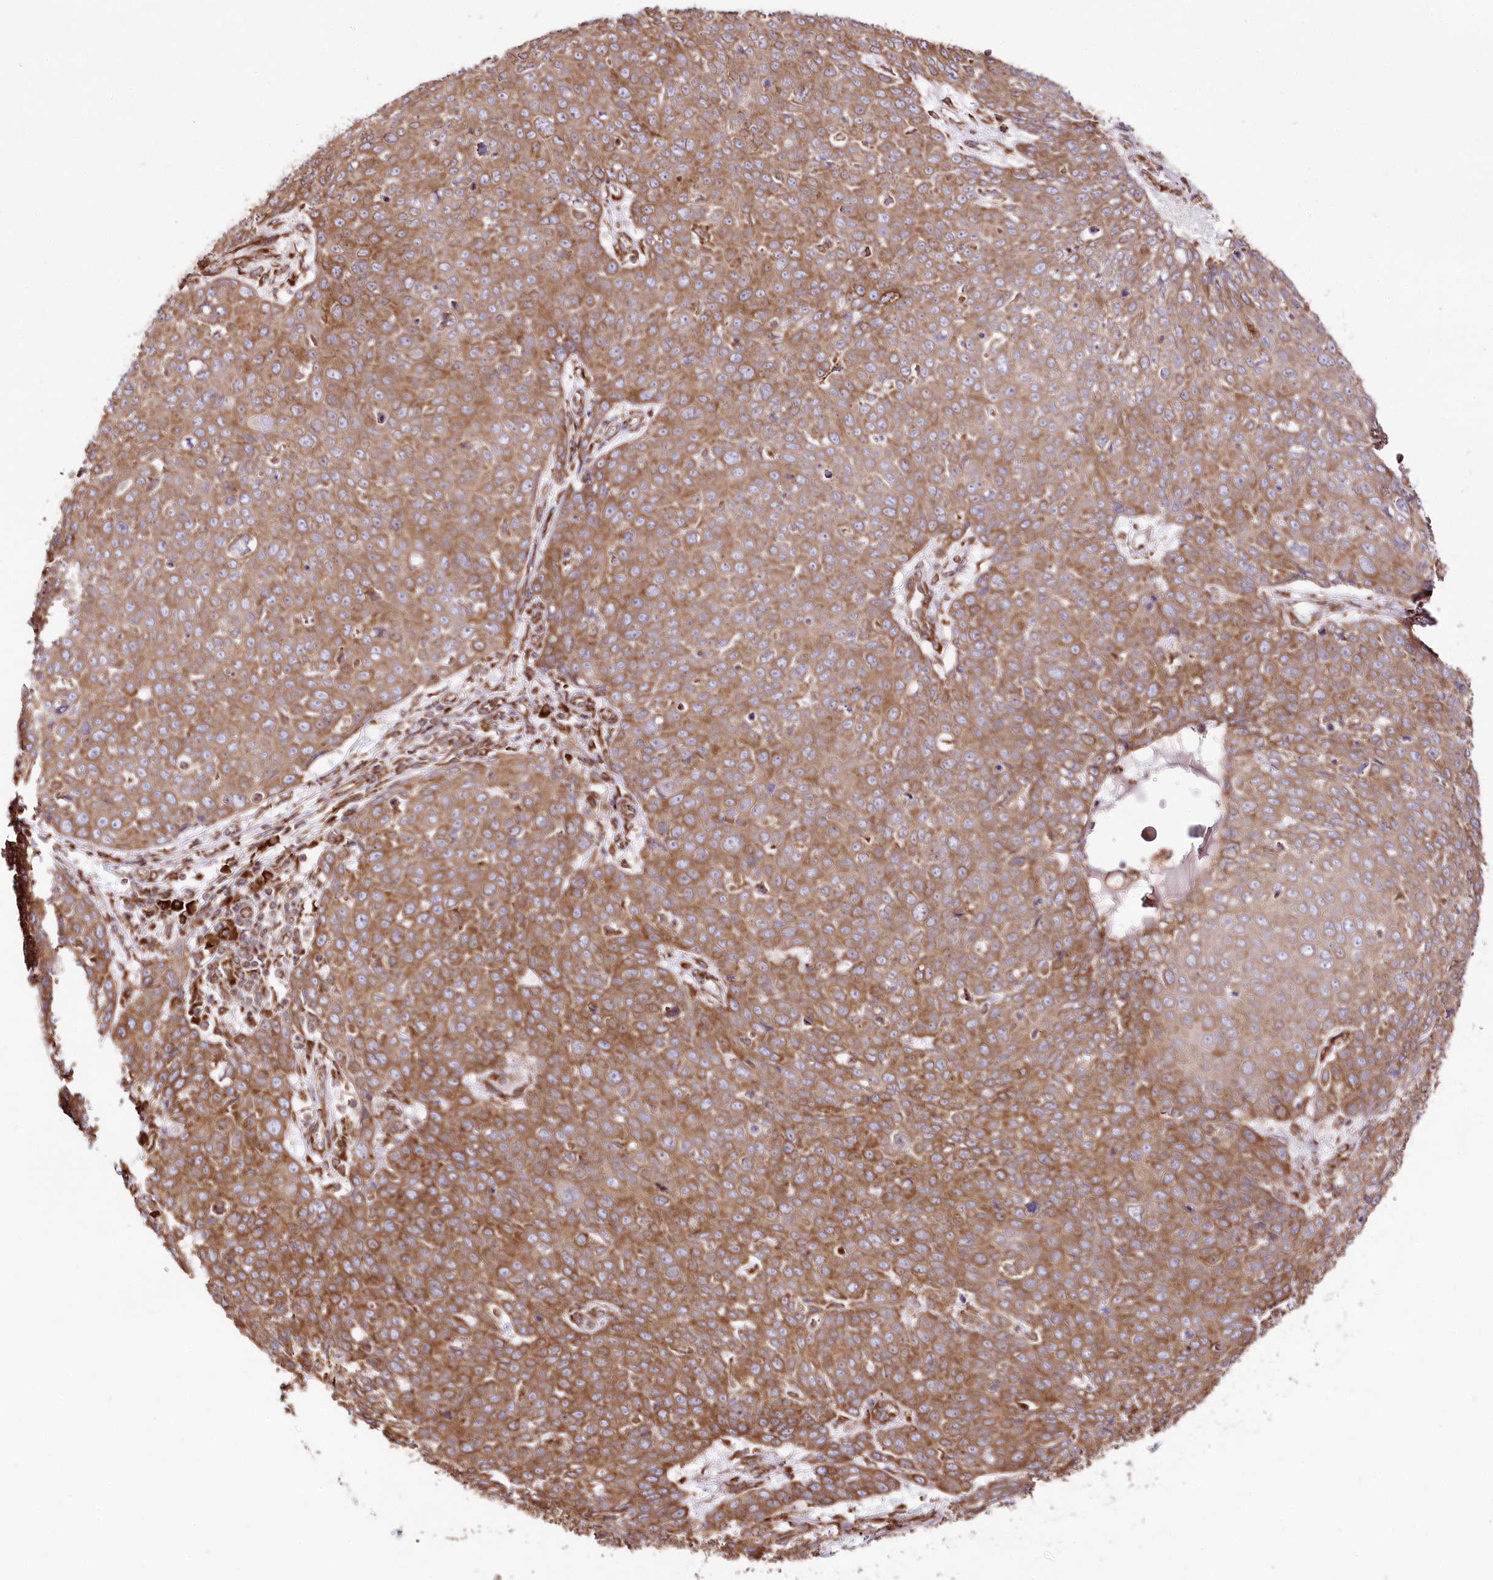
{"staining": {"intensity": "moderate", "quantity": ">75%", "location": "cytoplasmic/membranous"}, "tissue": "skin cancer", "cell_type": "Tumor cells", "image_type": "cancer", "snomed": [{"axis": "morphology", "description": "Squamous cell carcinoma, NOS"}, {"axis": "topography", "description": "Skin"}], "caption": "About >75% of tumor cells in human skin squamous cell carcinoma demonstrate moderate cytoplasmic/membranous protein staining as visualized by brown immunohistochemical staining.", "gene": "CNPY2", "patient": {"sex": "male", "age": 71}}